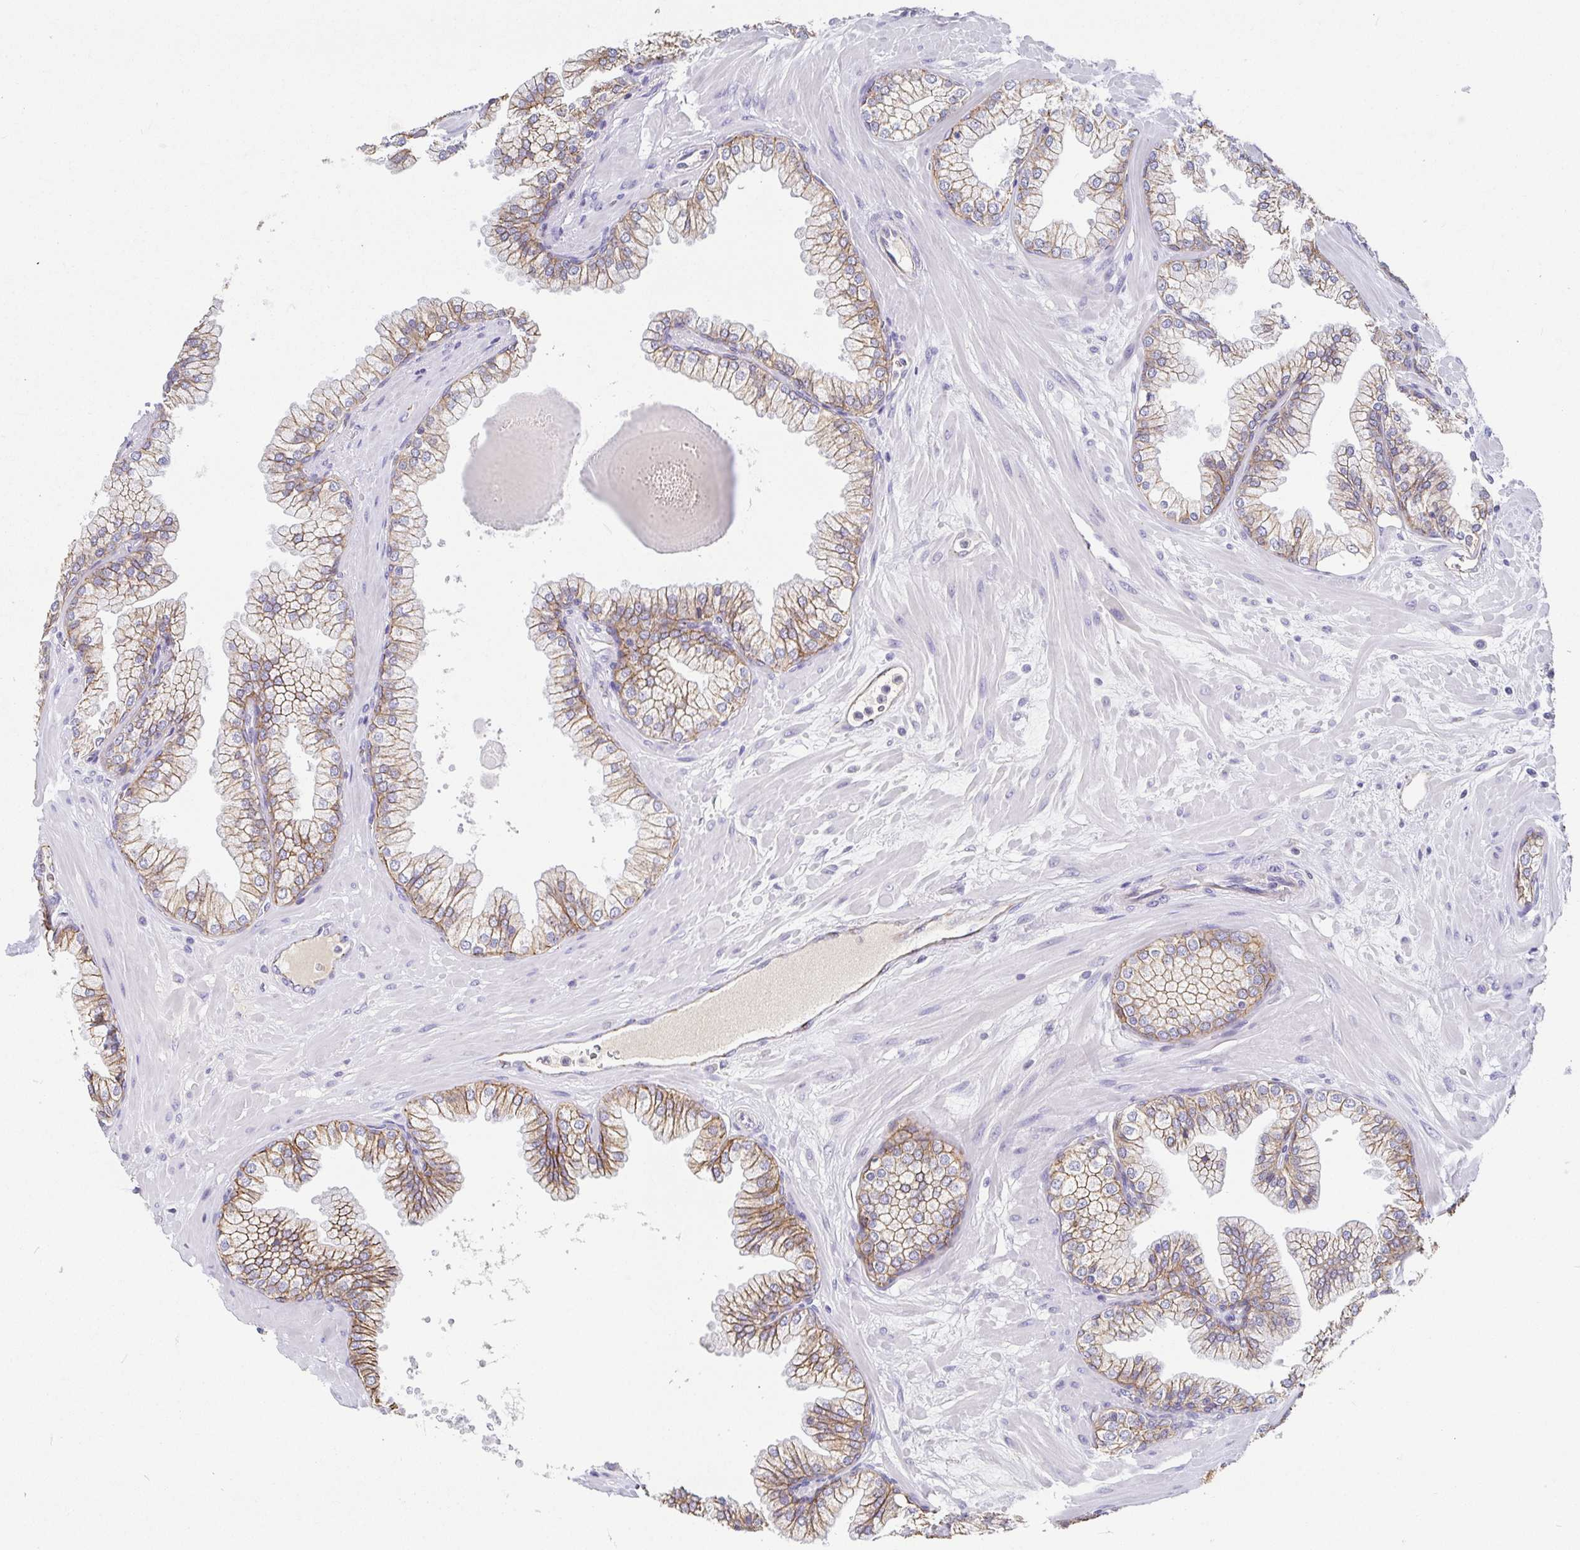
{"staining": {"intensity": "moderate", "quantity": ">75%", "location": "cytoplasmic/membranous"}, "tissue": "prostate", "cell_type": "Glandular cells", "image_type": "normal", "snomed": [{"axis": "morphology", "description": "Normal tissue, NOS"}, {"axis": "topography", "description": "Prostate"}, {"axis": "topography", "description": "Peripheral nerve tissue"}], "caption": "Protein analysis of unremarkable prostate shows moderate cytoplasmic/membranous staining in approximately >75% of glandular cells.", "gene": "PIWIL3", "patient": {"sex": "male", "age": 61}}